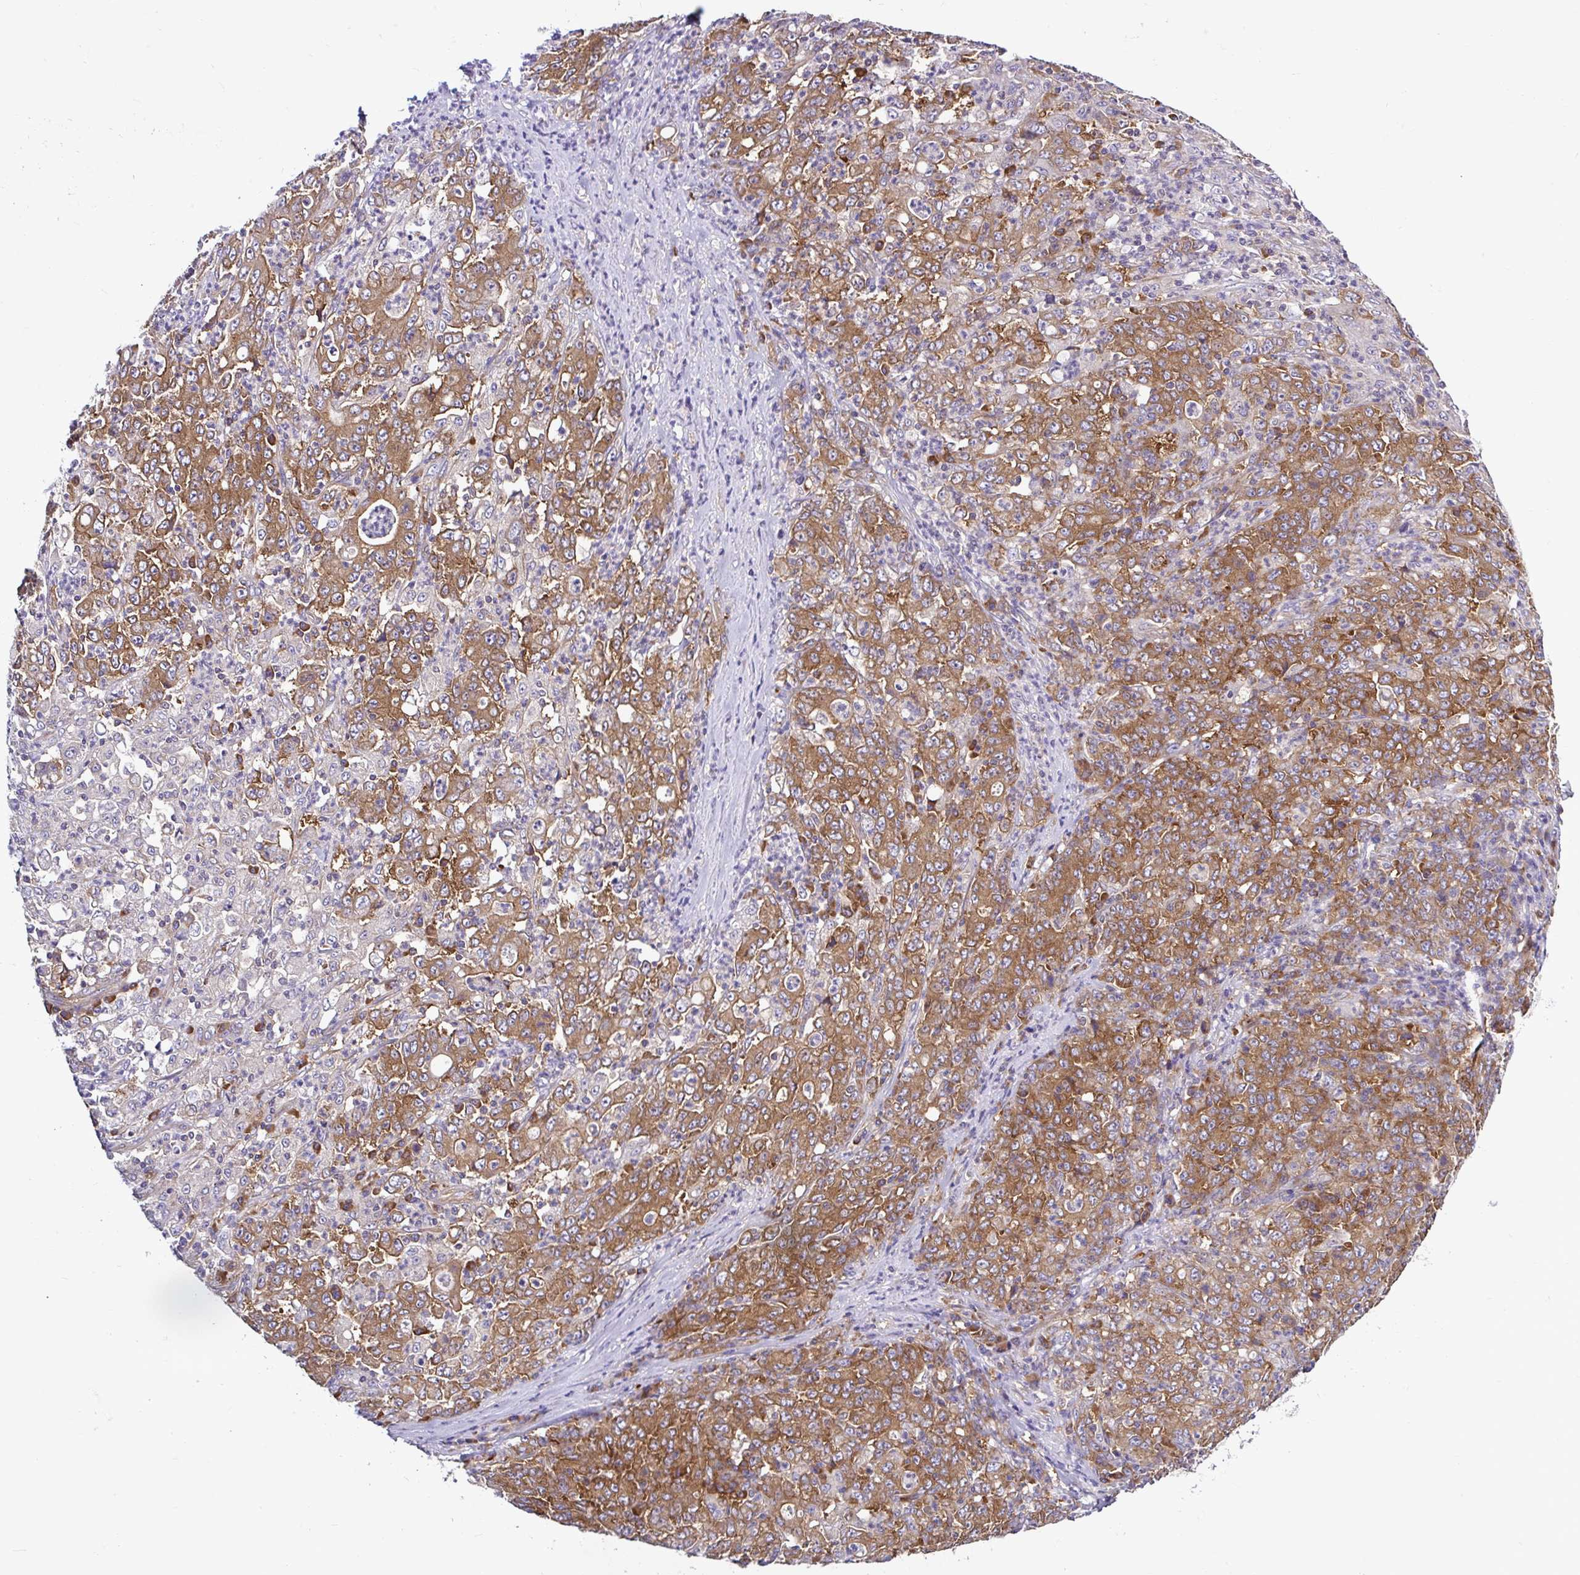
{"staining": {"intensity": "moderate", "quantity": ">75%", "location": "cytoplasmic/membranous"}, "tissue": "stomach cancer", "cell_type": "Tumor cells", "image_type": "cancer", "snomed": [{"axis": "morphology", "description": "Adenocarcinoma, NOS"}, {"axis": "topography", "description": "Stomach, lower"}], "caption": "Tumor cells exhibit moderate cytoplasmic/membranous positivity in approximately >75% of cells in stomach cancer (adenocarcinoma).", "gene": "LARS1", "patient": {"sex": "female", "age": 71}}